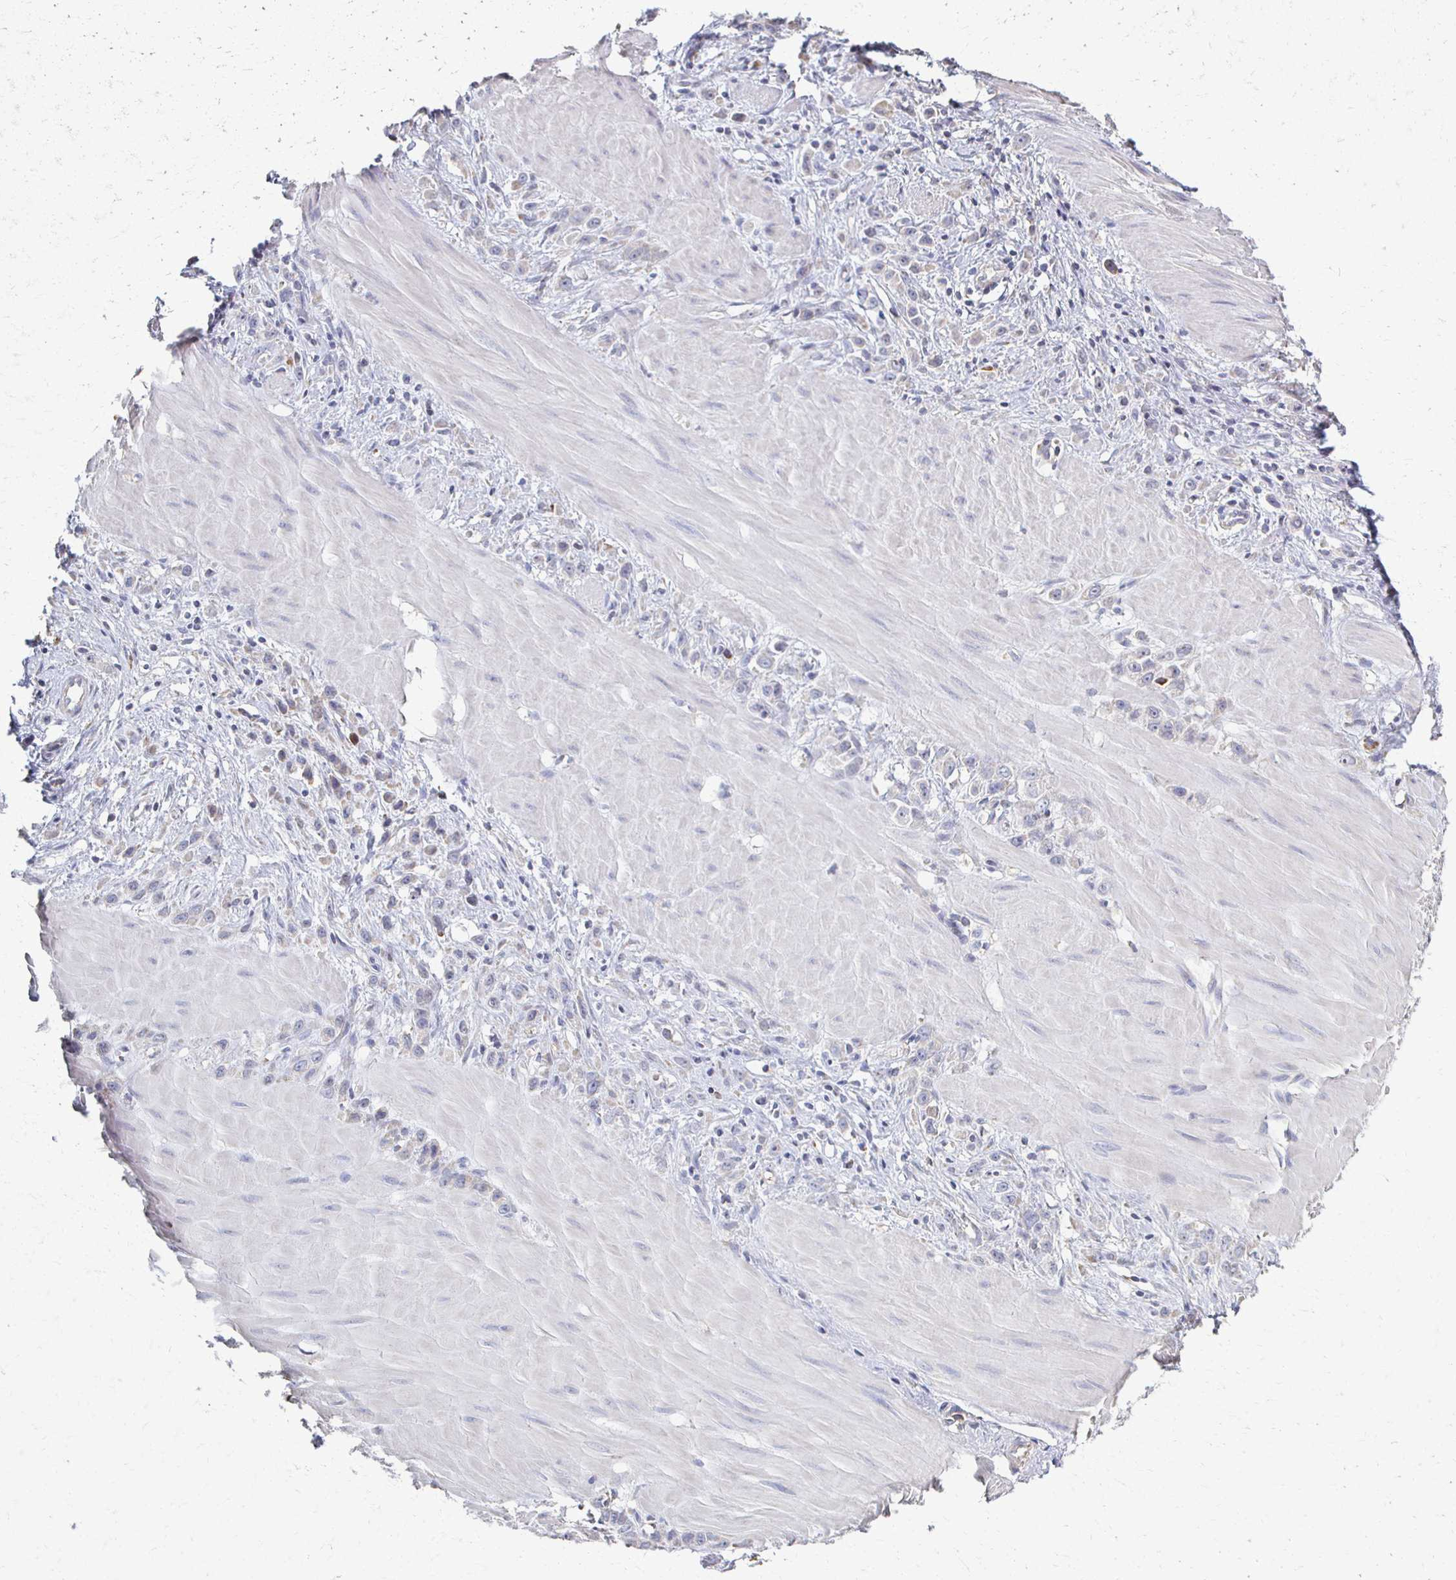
{"staining": {"intensity": "negative", "quantity": "none", "location": "none"}, "tissue": "stomach cancer", "cell_type": "Tumor cells", "image_type": "cancer", "snomed": [{"axis": "morphology", "description": "Adenocarcinoma, NOS"}, {"axis": "topography", "description": "Stomach"}], "caption": "Protein analysis of stomach adenocarcinoma shows no significant positivity in tumor cells. The staining is performed using DAB (3,3'-diaminobenzidine) brown chromogen with nuclei counter-stained in using hematoxylin.", "gene": "ATP1A3", "patient": {"sex": "male", "age": 47}}